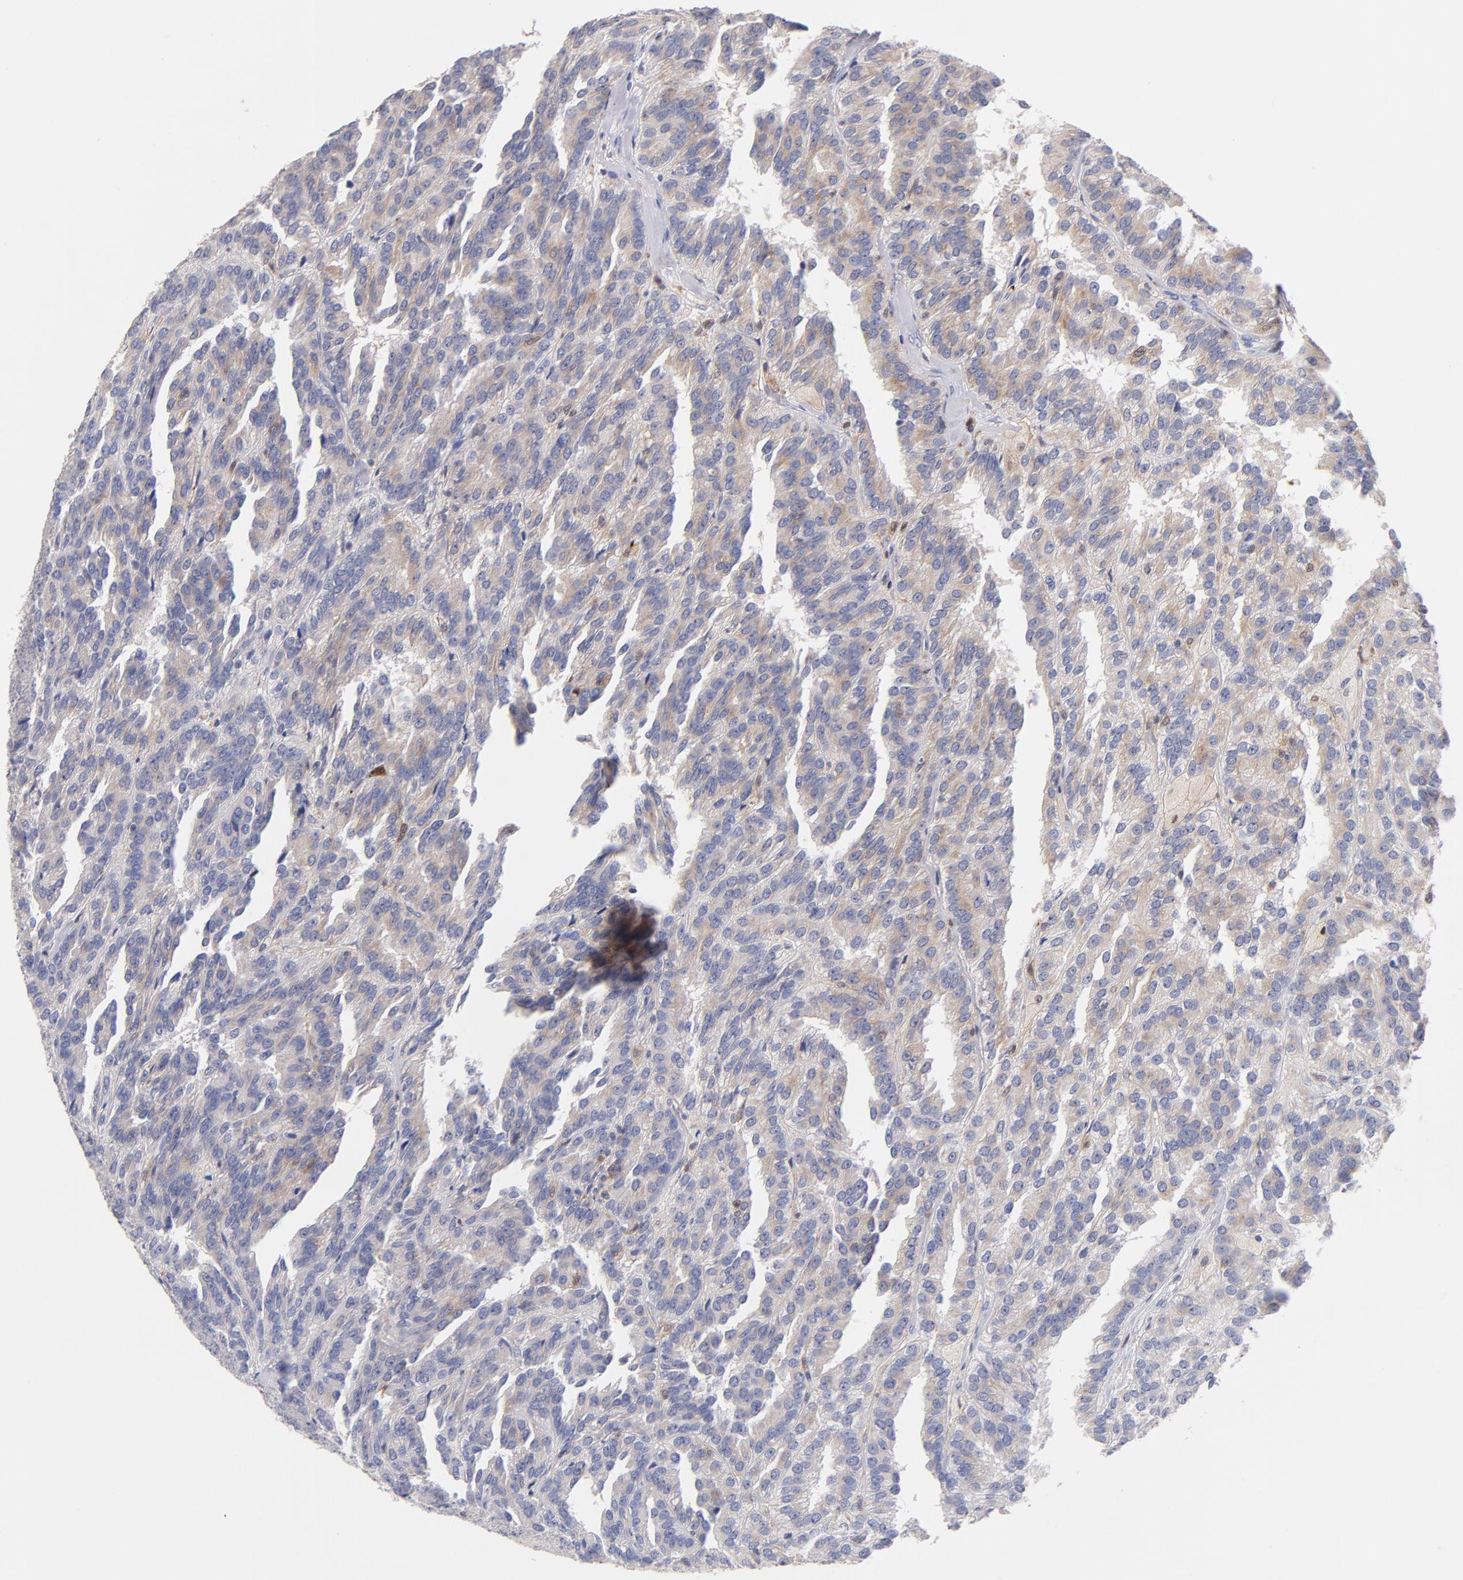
{"staining": {"intensity": "weak", "quantity": "25%-75%", "location": "cytoplasmic/membranous"}, "tissue": "renal cancer", "cell_type": "Tumor cells", "image_type": "cancer", "snomed": [{"axis": "morphology", "description": "Adenocarcinoma, NOS"}, {"axis": "topography", "description": "Kidney"}], "caption": "DAB (3,3'-diaminobenzidine) immunohistochemical staining of human renal cancer shows weak cytoplasmic/membranous protein staining in approximately 25%-75% of tumor cells. The protein is shown in brown color, while the nuclei are stained blue.", "gene": "BID", "patient": {"sex": "male", "age": 46}}